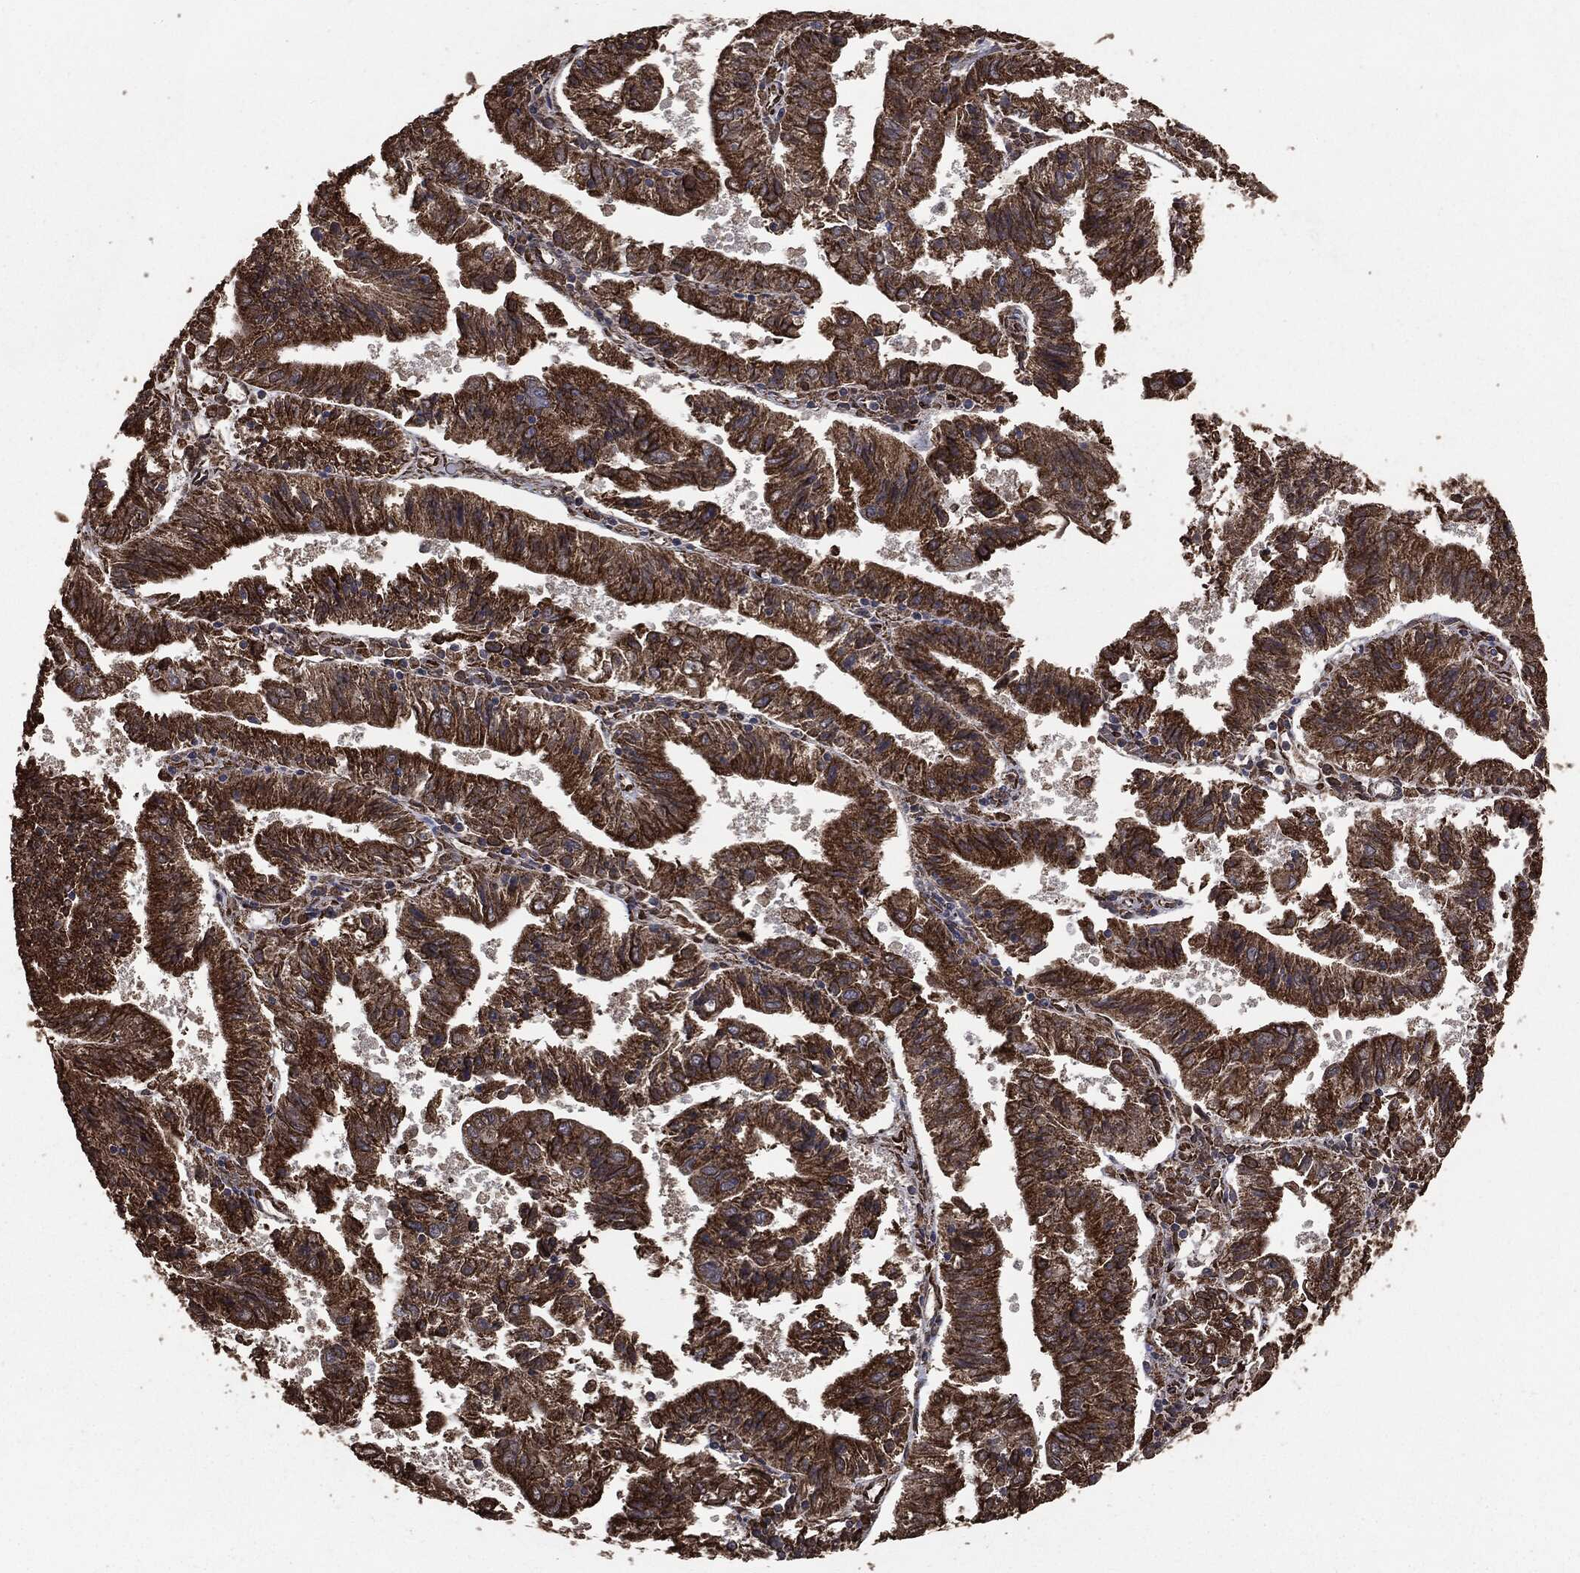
{"staining": {"intensity": "strong", "quantity": ">75%", "location": "cytoplasmic/membranous"}, "tissue": "endometrial cancer", "cell_type": "Tumor cells", "image_type": "cancer", "snomed": [{"axis": "morphology", "description": "Adenocarcinoma, NOS"}, {"axis": "topography", "description": "Endometrium"}], "caption": "Adenocarcinoma (endometrial) tissue exhibits strong cytoplasmic/membranous positivity in about >75% of tumor cells Ihc stains the protein of interest in brown and the nuclei are stained blue.", "gene": "MTOR", "patient": {"sex": "female", "age": 82}}